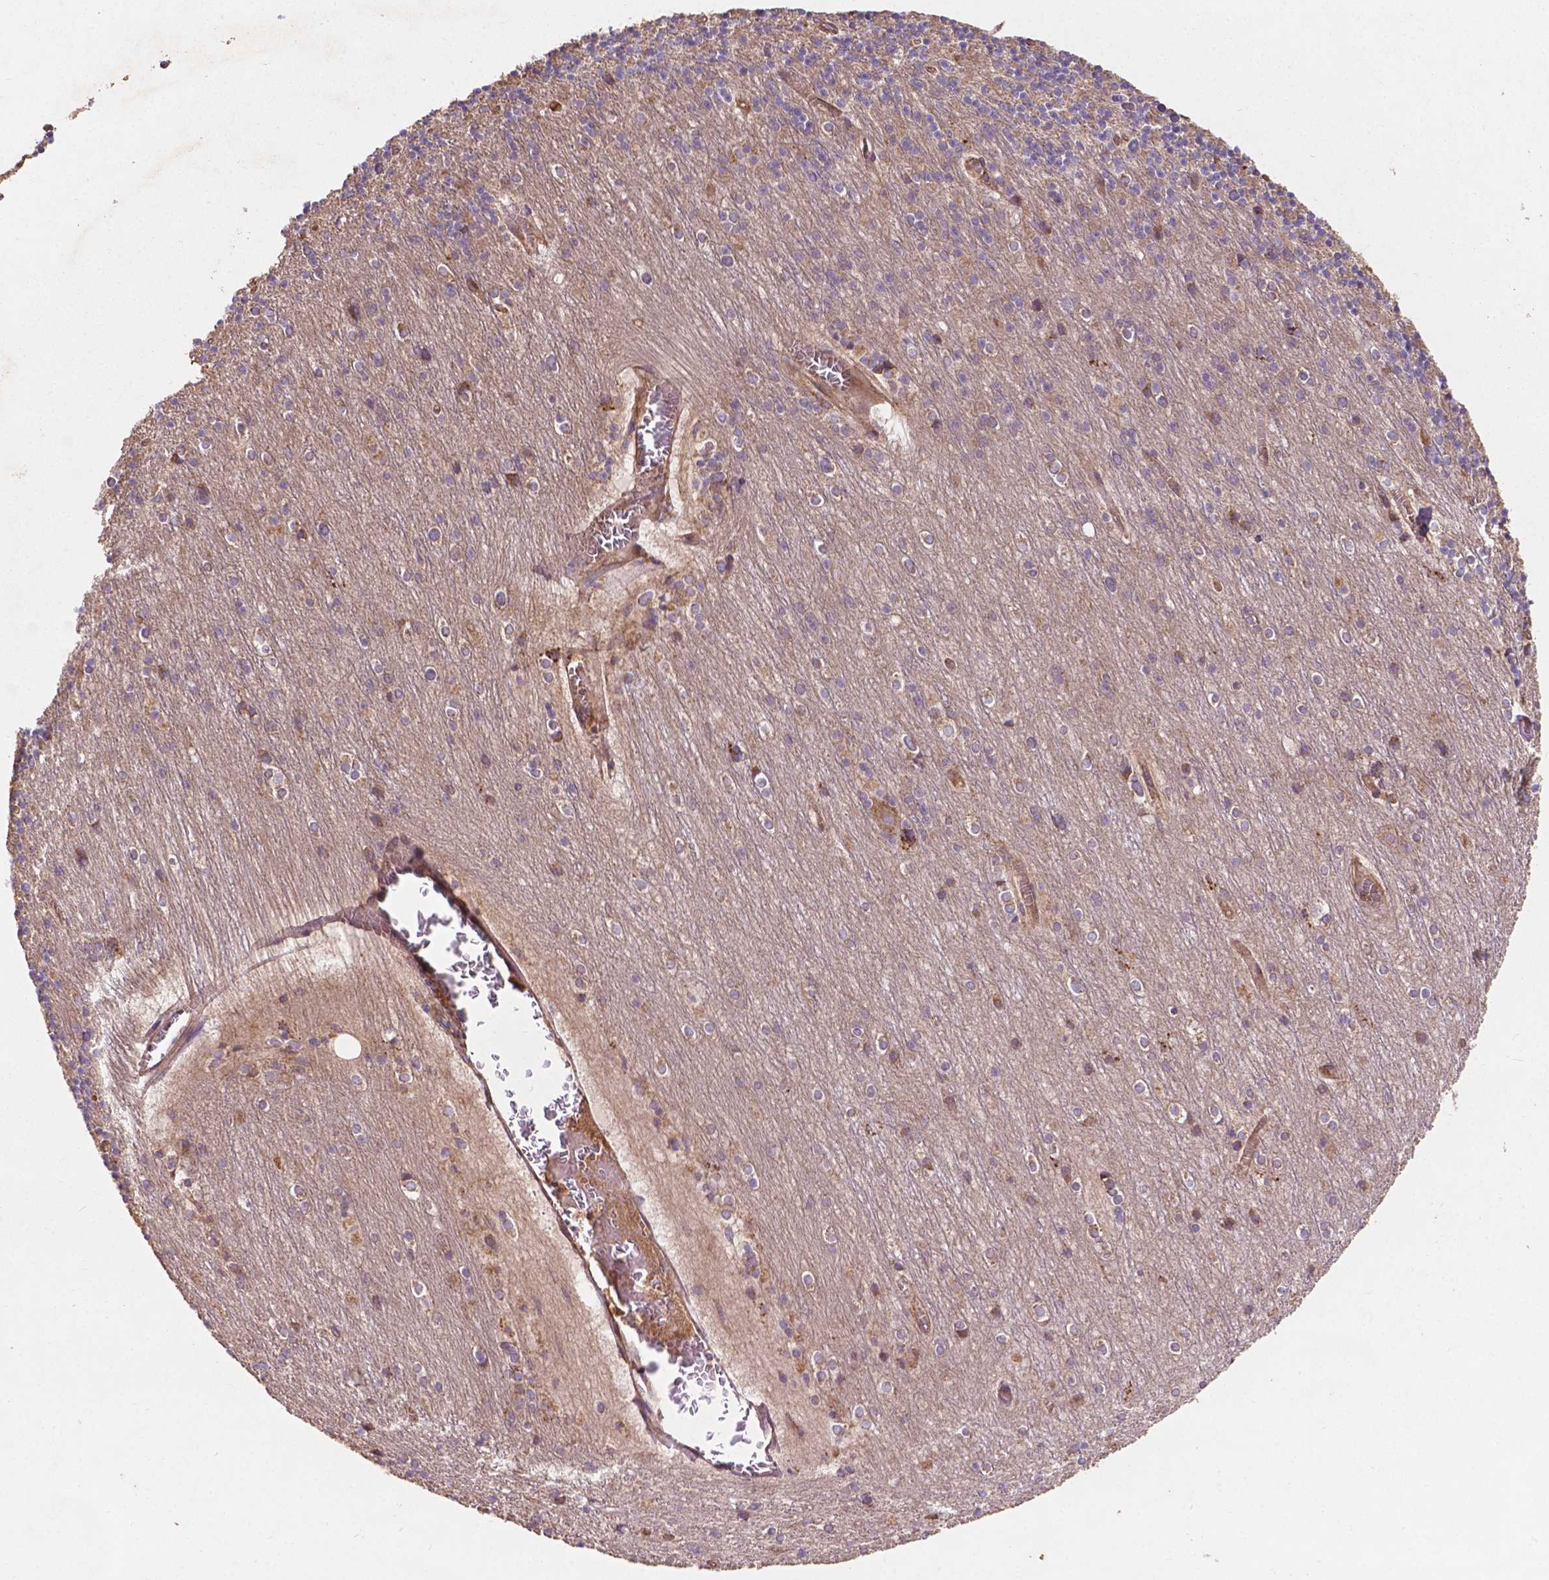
{"staining": {"intensity": "negative", "quantity": "none", "location": "none"}, "tissue": "cerebellum", "cell_type": "Cells in granular layer", "image_type": "normal", "snomed": [{"axis": "morphology", "description": "Normal tissue, NOS"}, {"axis": "topography", "description": "Cerebellum"}], "caption": "This is an IHC micrograph of benign human cerebellum. There is no positivity in cells in granular layer.", "gene": "CCDC71L", "patient": {"sex": "male", "age": 70}}